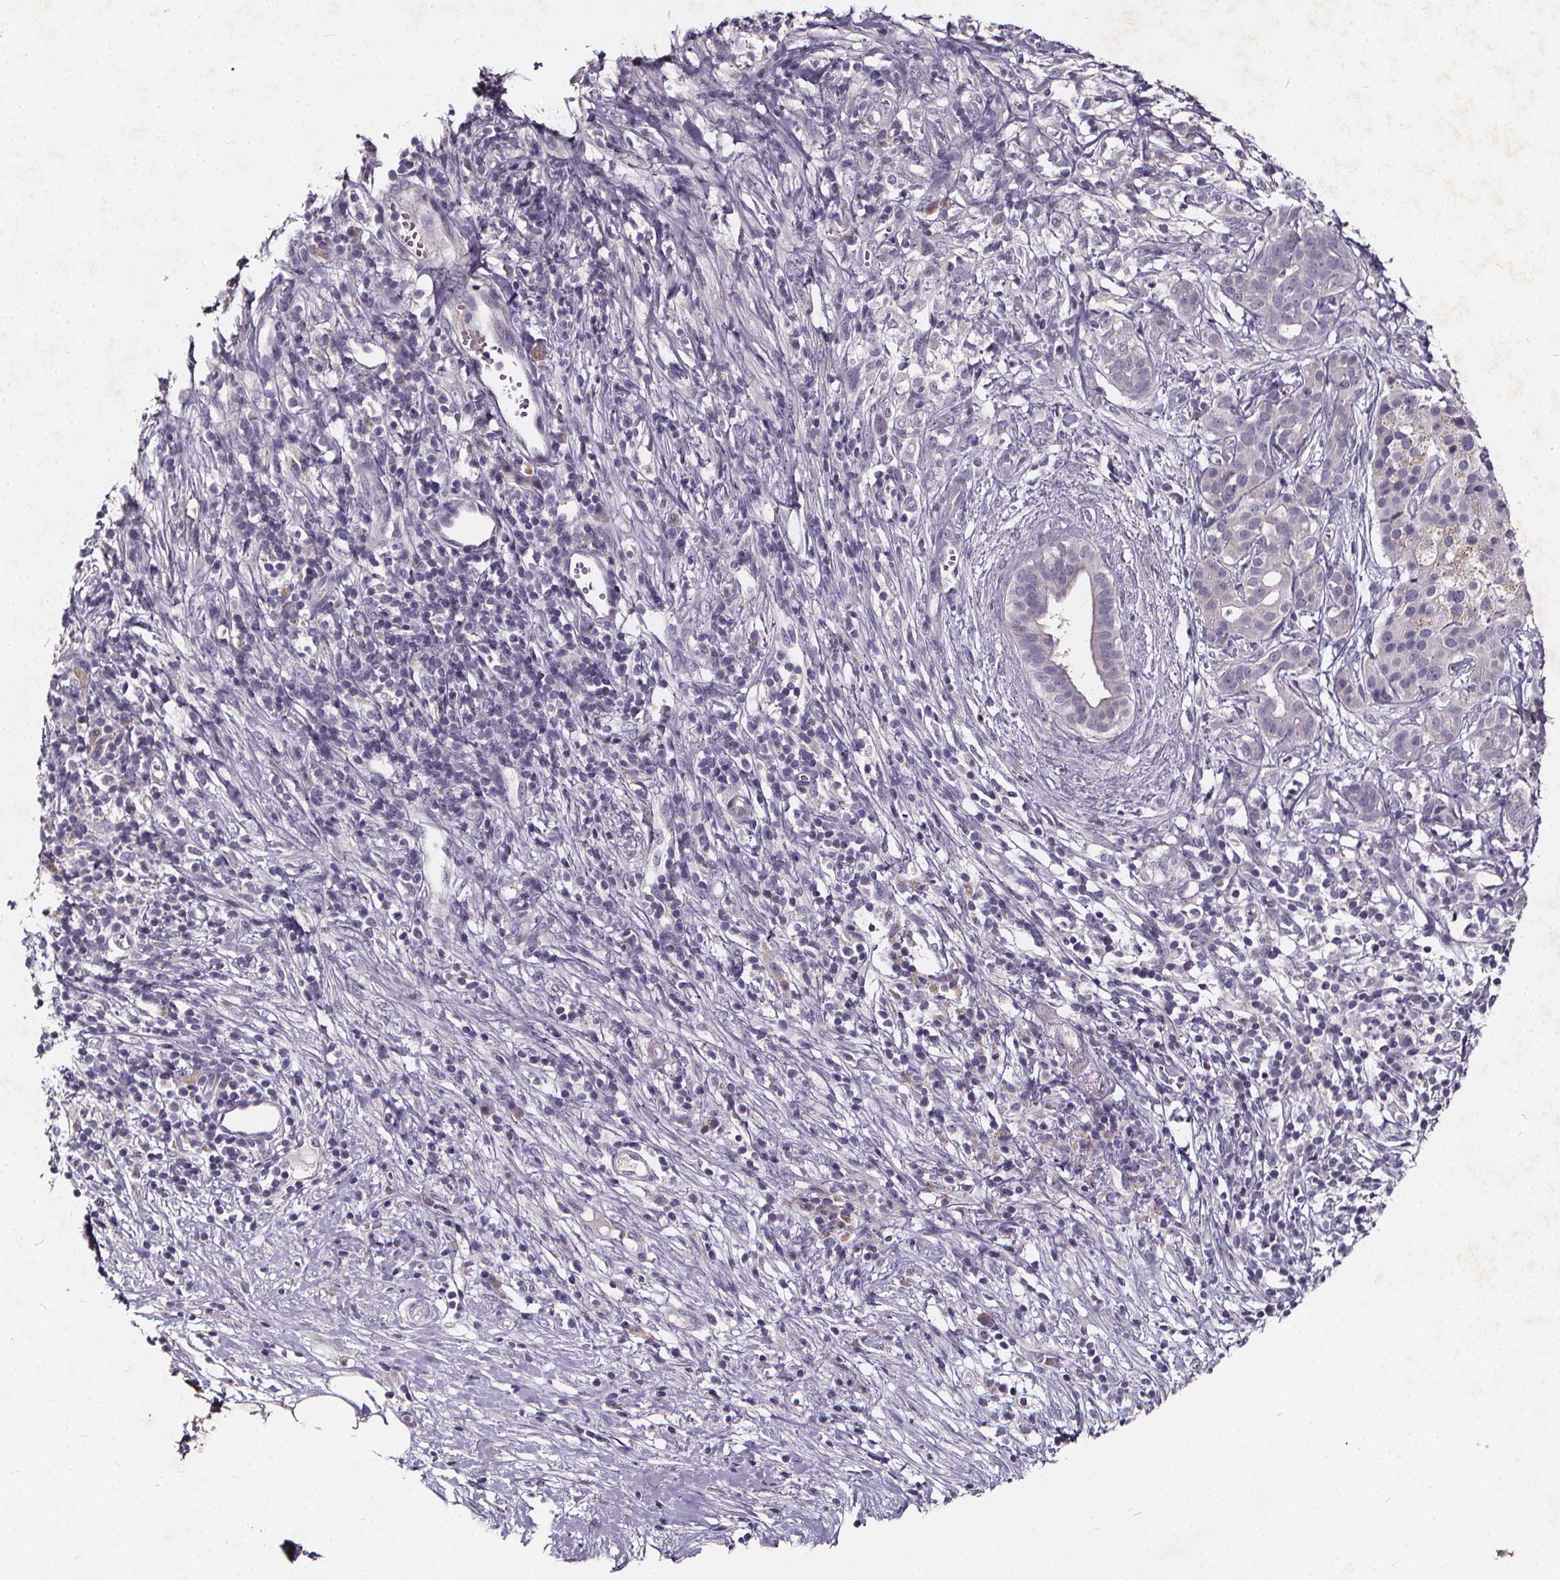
{"staining": {"intensity": "negative", "quantity": "none", "location": "none"}, "tissue": "pancreatic cancer", "cell_type": "Tumor cells", "image_type": "cancer", "snomed": [{"axis": "morphology", "description": "Adenocarcinoma, NOS"}, {"axis": "topography", "description": "Pancreas"}], "caption": "High magnification brightfield microscopy of adenocarcinoma (pancreatic) stained with DAB (3,3'-diaminobenzidine) (brown) and counterstained with hematoxylin (blue): tumor cells show no significant positivity.", "gene": "TSPAN14", "patient": {"sex": "male", "age": 61}}